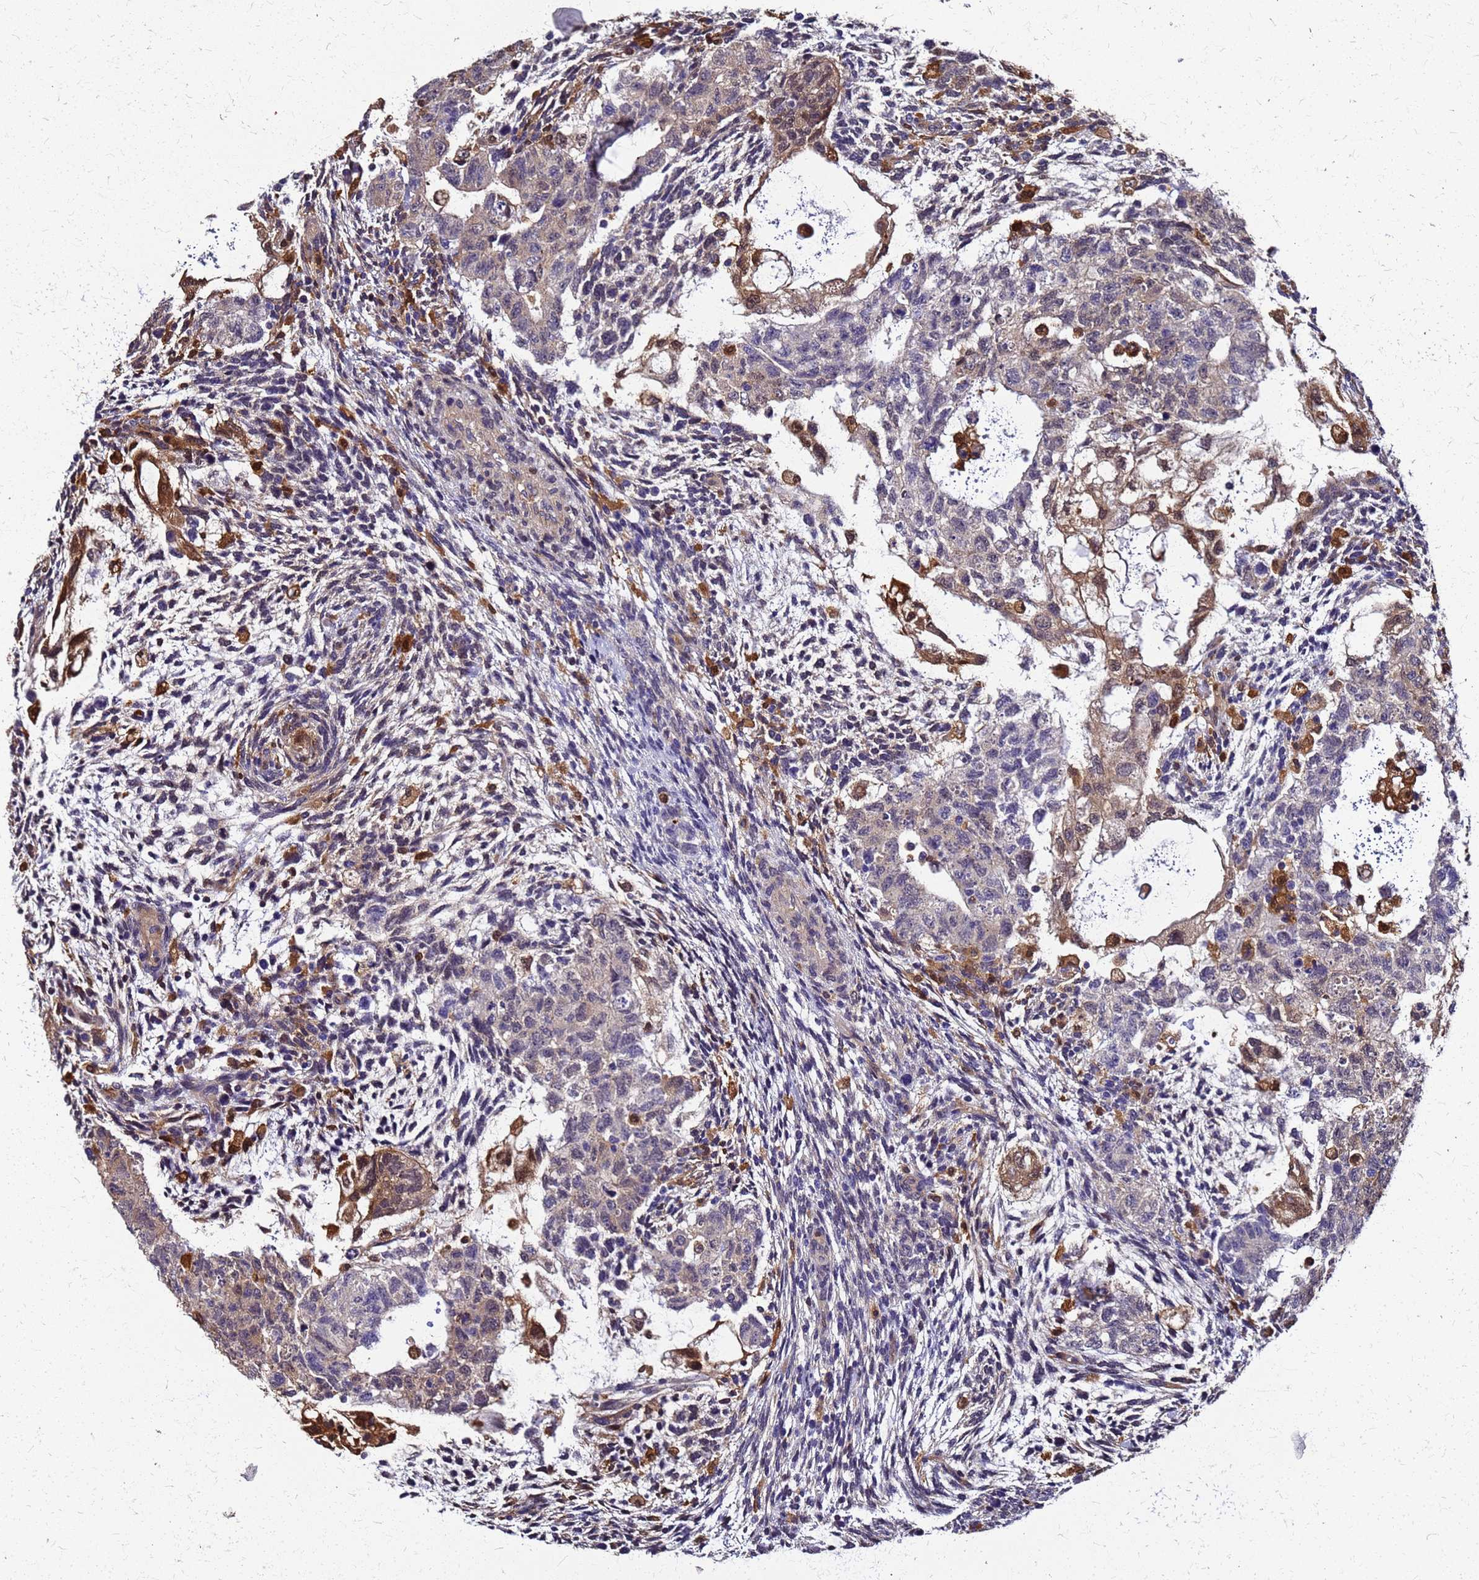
{"staining": {"intensity": "moderate", "quantity": "<25%", "location": "cytoplasmic/membranous"}, "tissue": "testis cancer", "cell_type": "Tumor cells", "image_type": "cancer", "snomed": [{"axis": "morphology", "description": "Carcinoma, Embryonal, NOS"}, {"axis": "topography", "description": "Testis"}], "caption": "Moderate cytoplasmic/membranous staining is present in about <25% of tumor cells in embryonal carcinoma (testis).", "gene": "S100A11", "patient": {"sex": "male", "age": 36}}